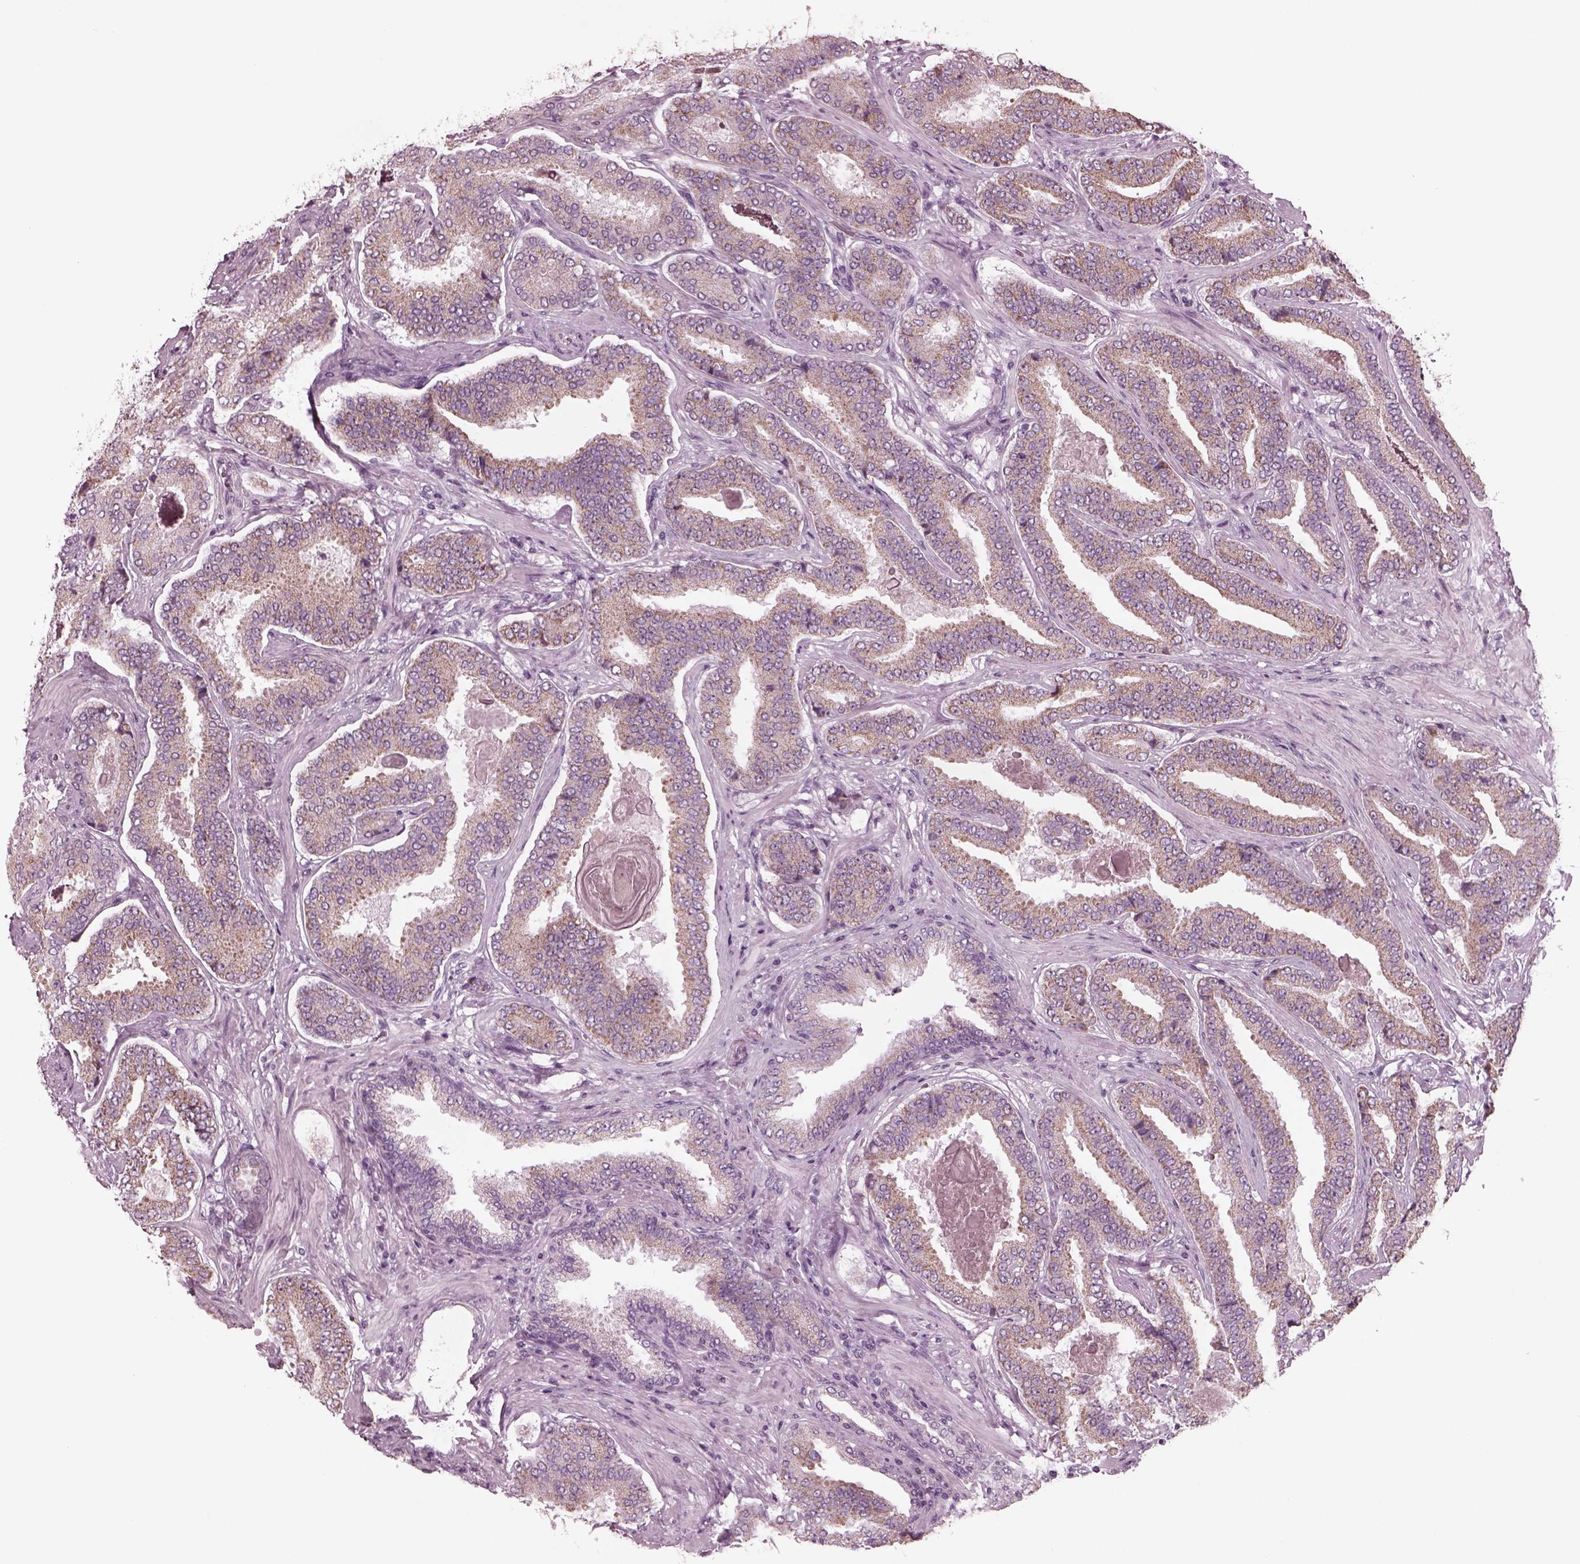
{"staining": {"intensity": "weak", "quantity": "<25%", "location": "cytoplasmic/membranous"}, "tissue": "prostate cancer", "cell_type": "Tumor cells", "image_type": "cancer", "snomed": [{"axis": "morphology", "description": "Adenocarcinoma, NOS"}, {"axis": "topography", "description": "Prostate"}], "caption": "Immunohistochemistry (IHC) of adenocarcinoma (prostate) shows no positivity in tumor cells.", "gene": "CELSR3", "patient": {"sex": "male", "age": 64}}